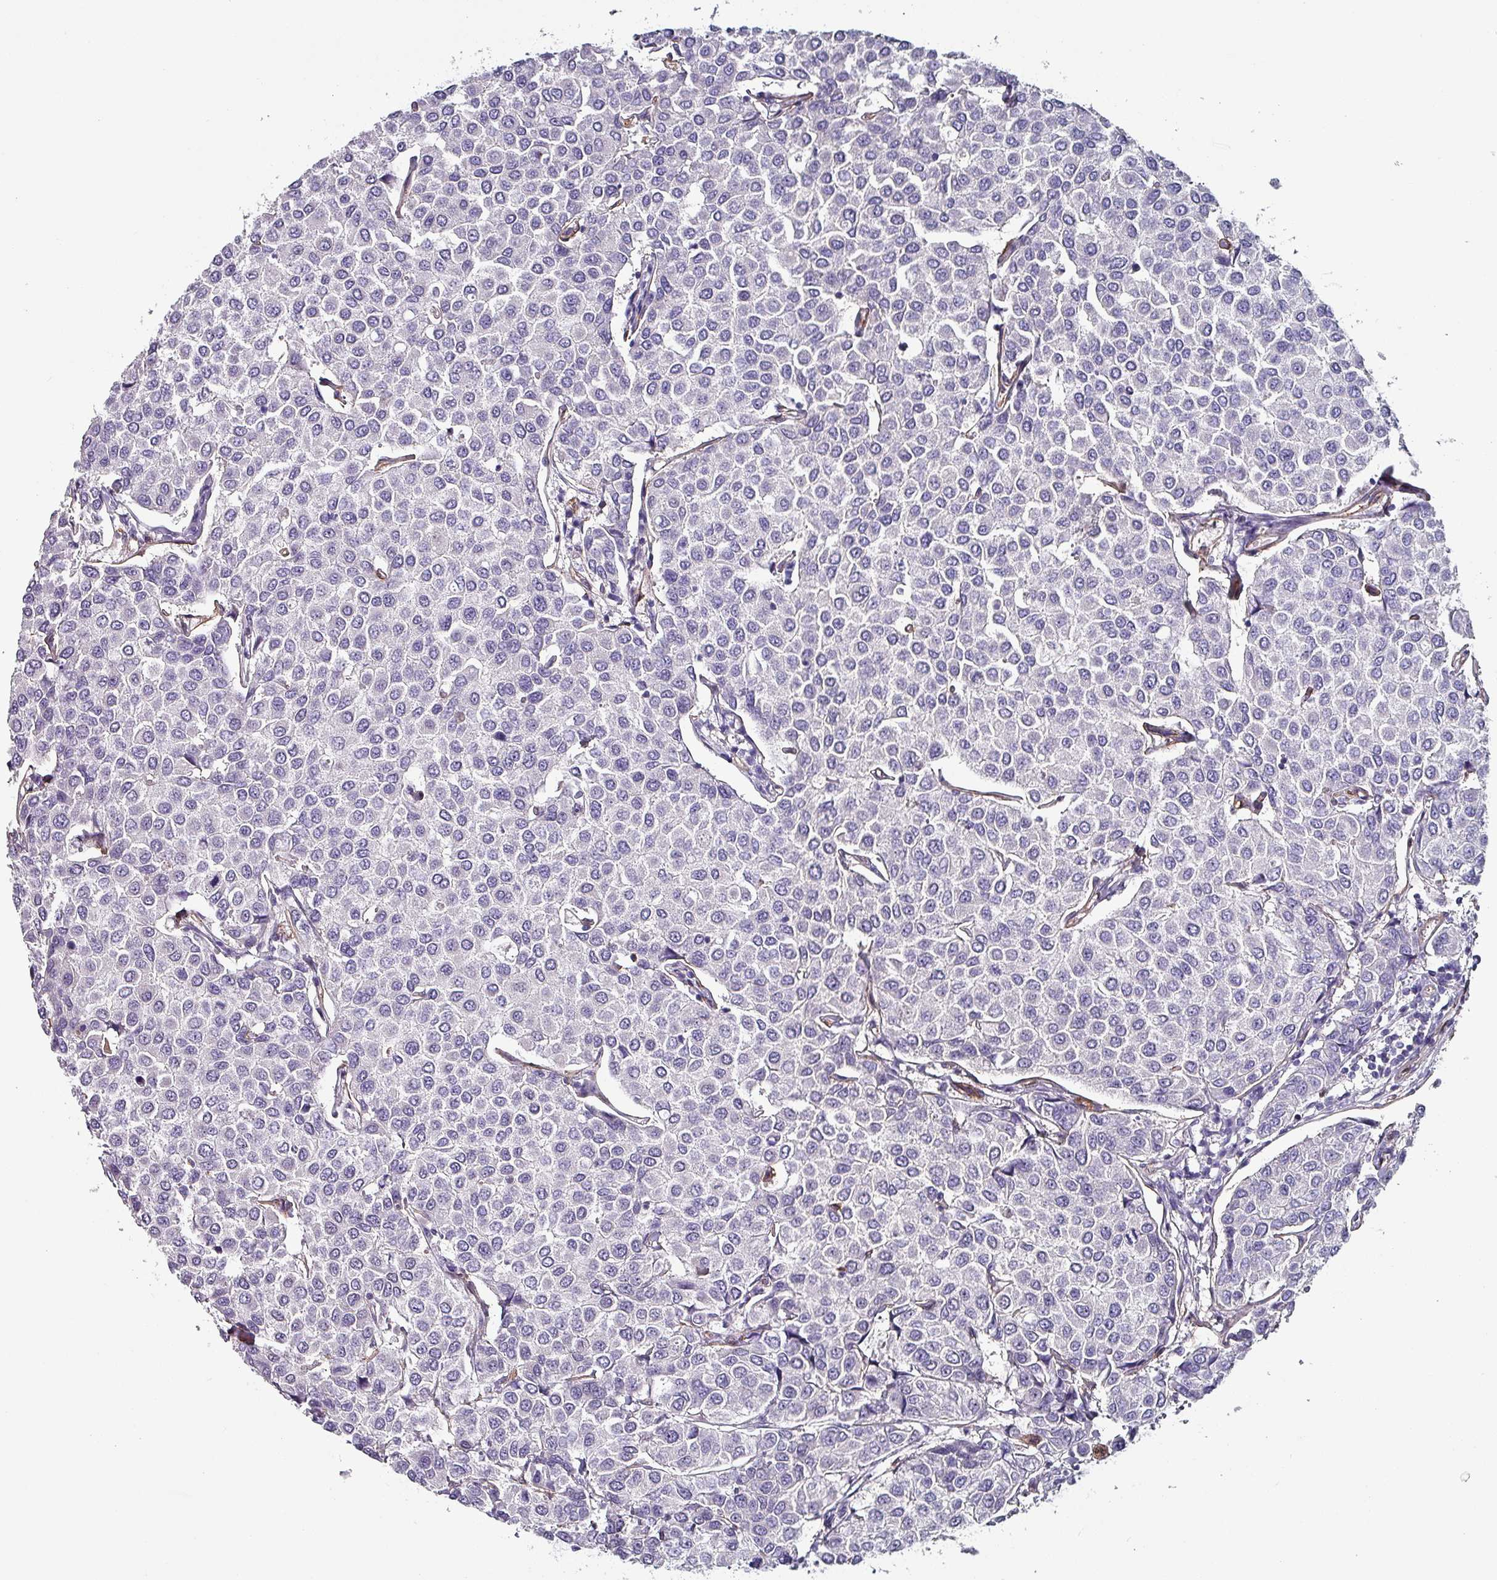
{"staining": {"intensity": "negative", "quantity": "none", "location": "none"}, "tissue": "breast cancer", "cell_type": "Tumor cells", "image_type": "cancer", "snomed": [{"axis": "morphology", "description": "Duct carcinoma"}, {"axis": "topography", "description": "Breast"}], "caption": "Immunohistochemical staining of breast cancer exhibits no significant staining in tumor cells.", "gene": "ZNF816-ZNF321P", "patient": {"sex": "female", "age": 55}}